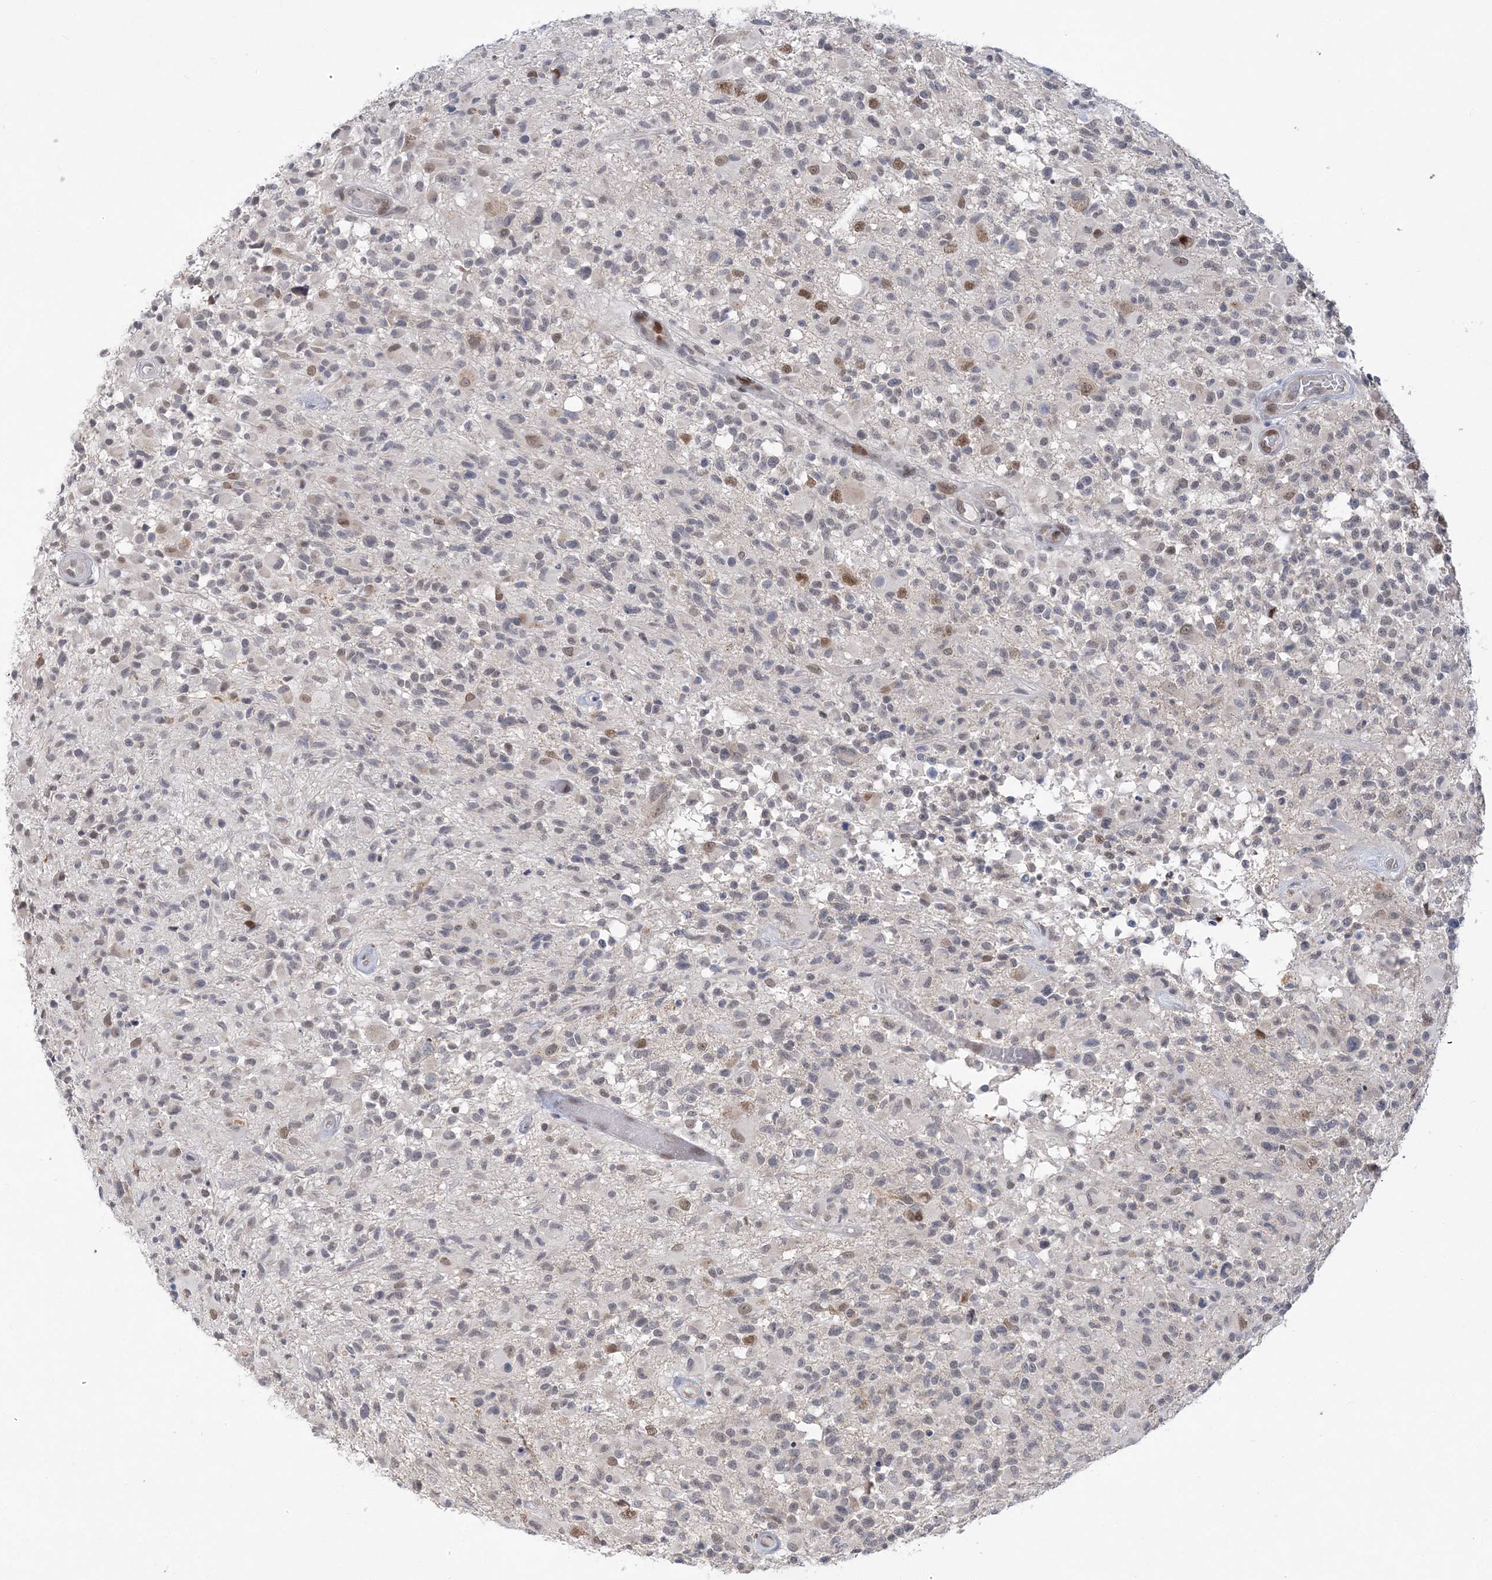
{"staining": {"intensity": "weak", "quantity": "<25%", "location": "nuclear"}, "tissue": "glioma", "cell_type": "Tumor cells", "image_type": "cancer", "snomed": [{"axis": "morphology", "description": "Glioma, malignant, High grade"}, {"axis": "morphology", "description": "Glioblastoma, NOS"}, {"axis": "topography", "description": "Brain"}], "caption": "DAB immunohistochemical staining of glioma demonstrates no significant staining in tumor cells.", "gene": "WAC", "patient": {"sex": "male", "age": 60}}